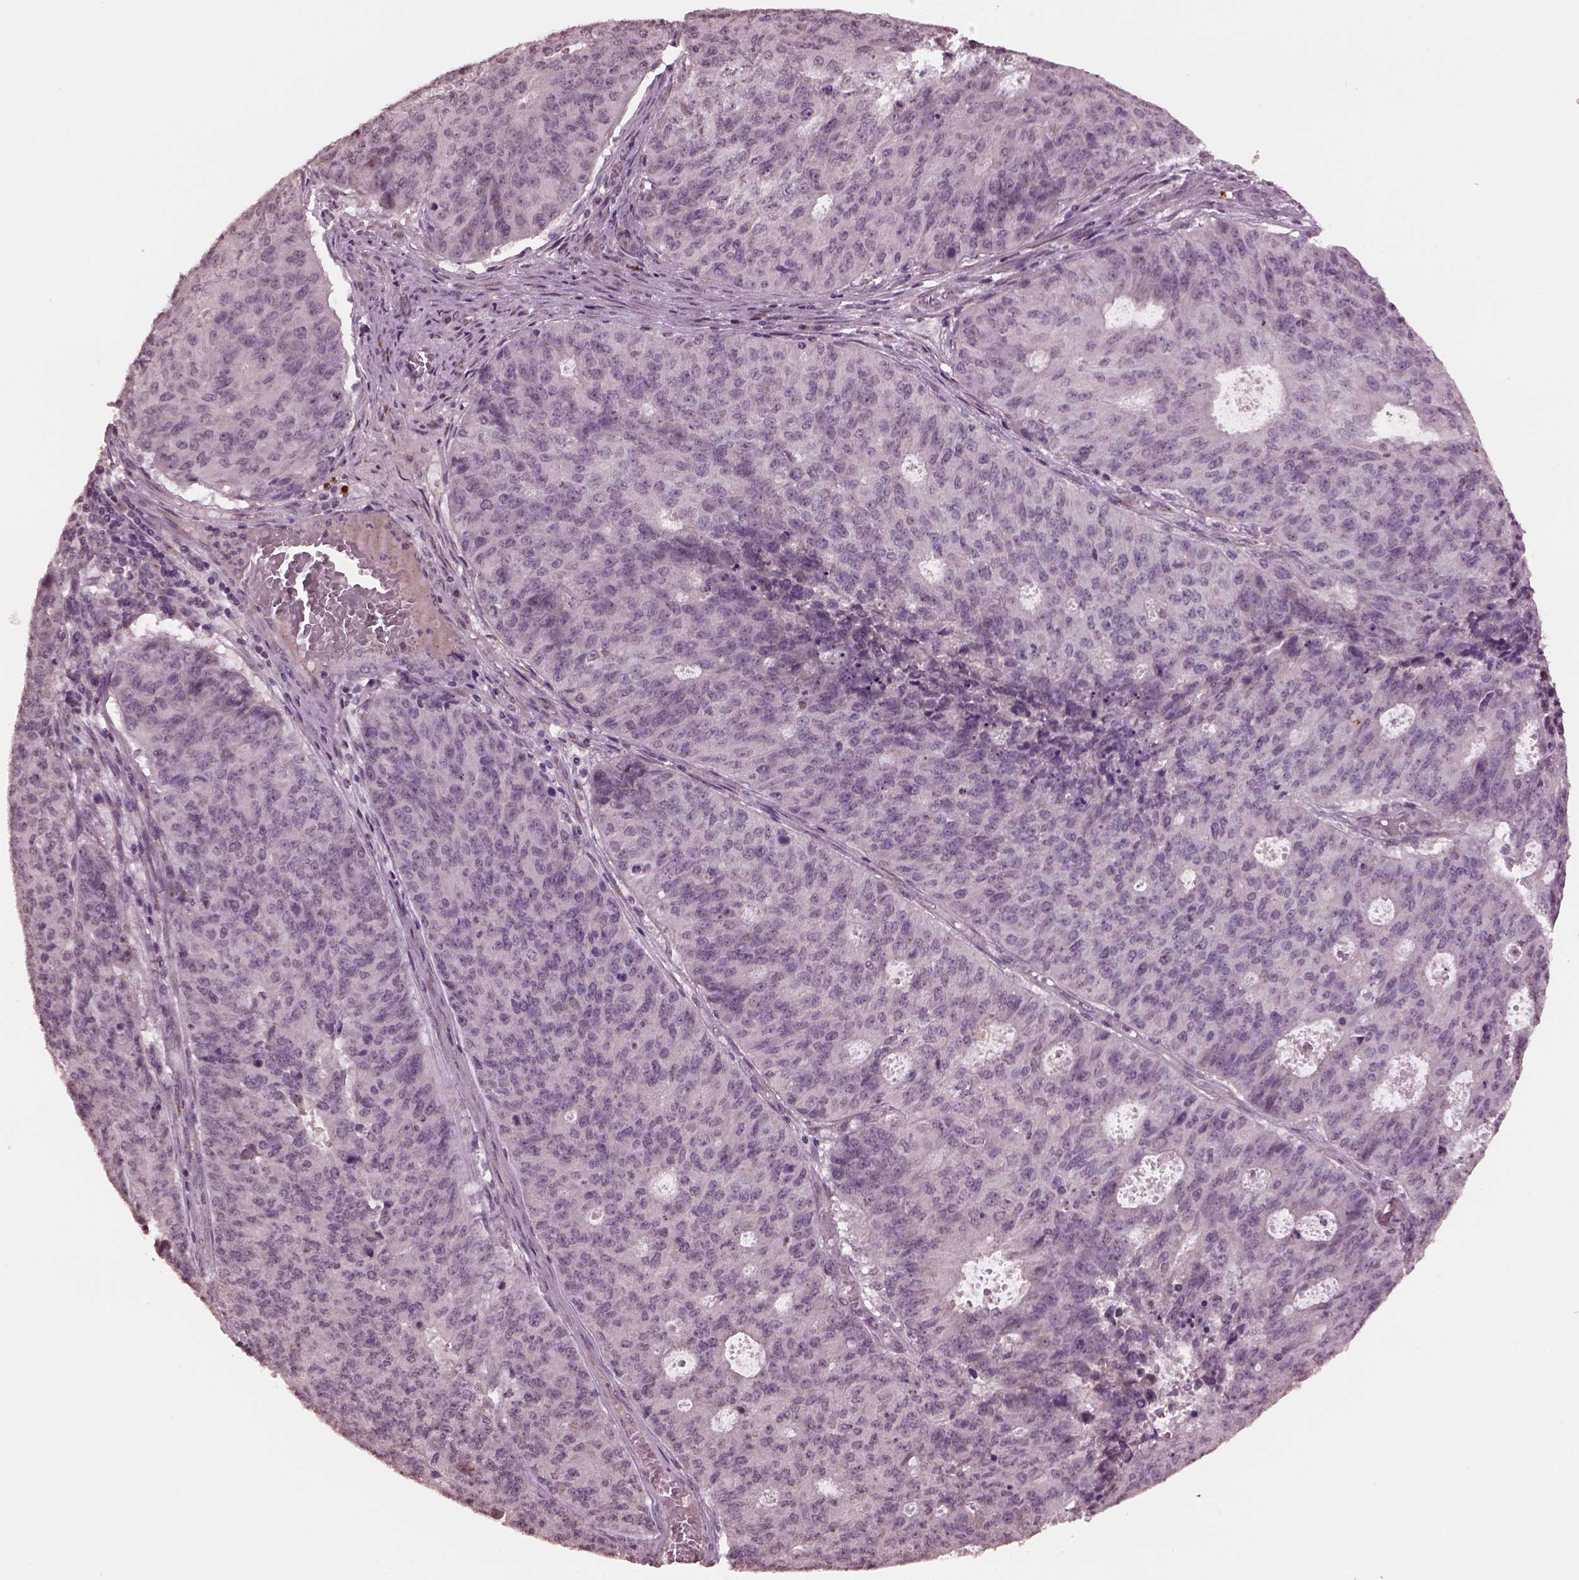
{"staining": {"intensity": "negative", "quantity": "none", "location": "none"}, "tissue": "endometrial cancer", "cell_type": "Tumor cells", "image_type": "cancer", "snomed": [{"axis": "morphology", "description": "Adenocarcinoma, NOS"}, {"axis": "topography", "description": "Endometrium"}], "caption": "Tumor cells are negative for protein expression in human endometrial cancer. Nuclei are stained in blue.", "gene": "IL18RAP", "patient": {"sex": "female", "age": 82}}